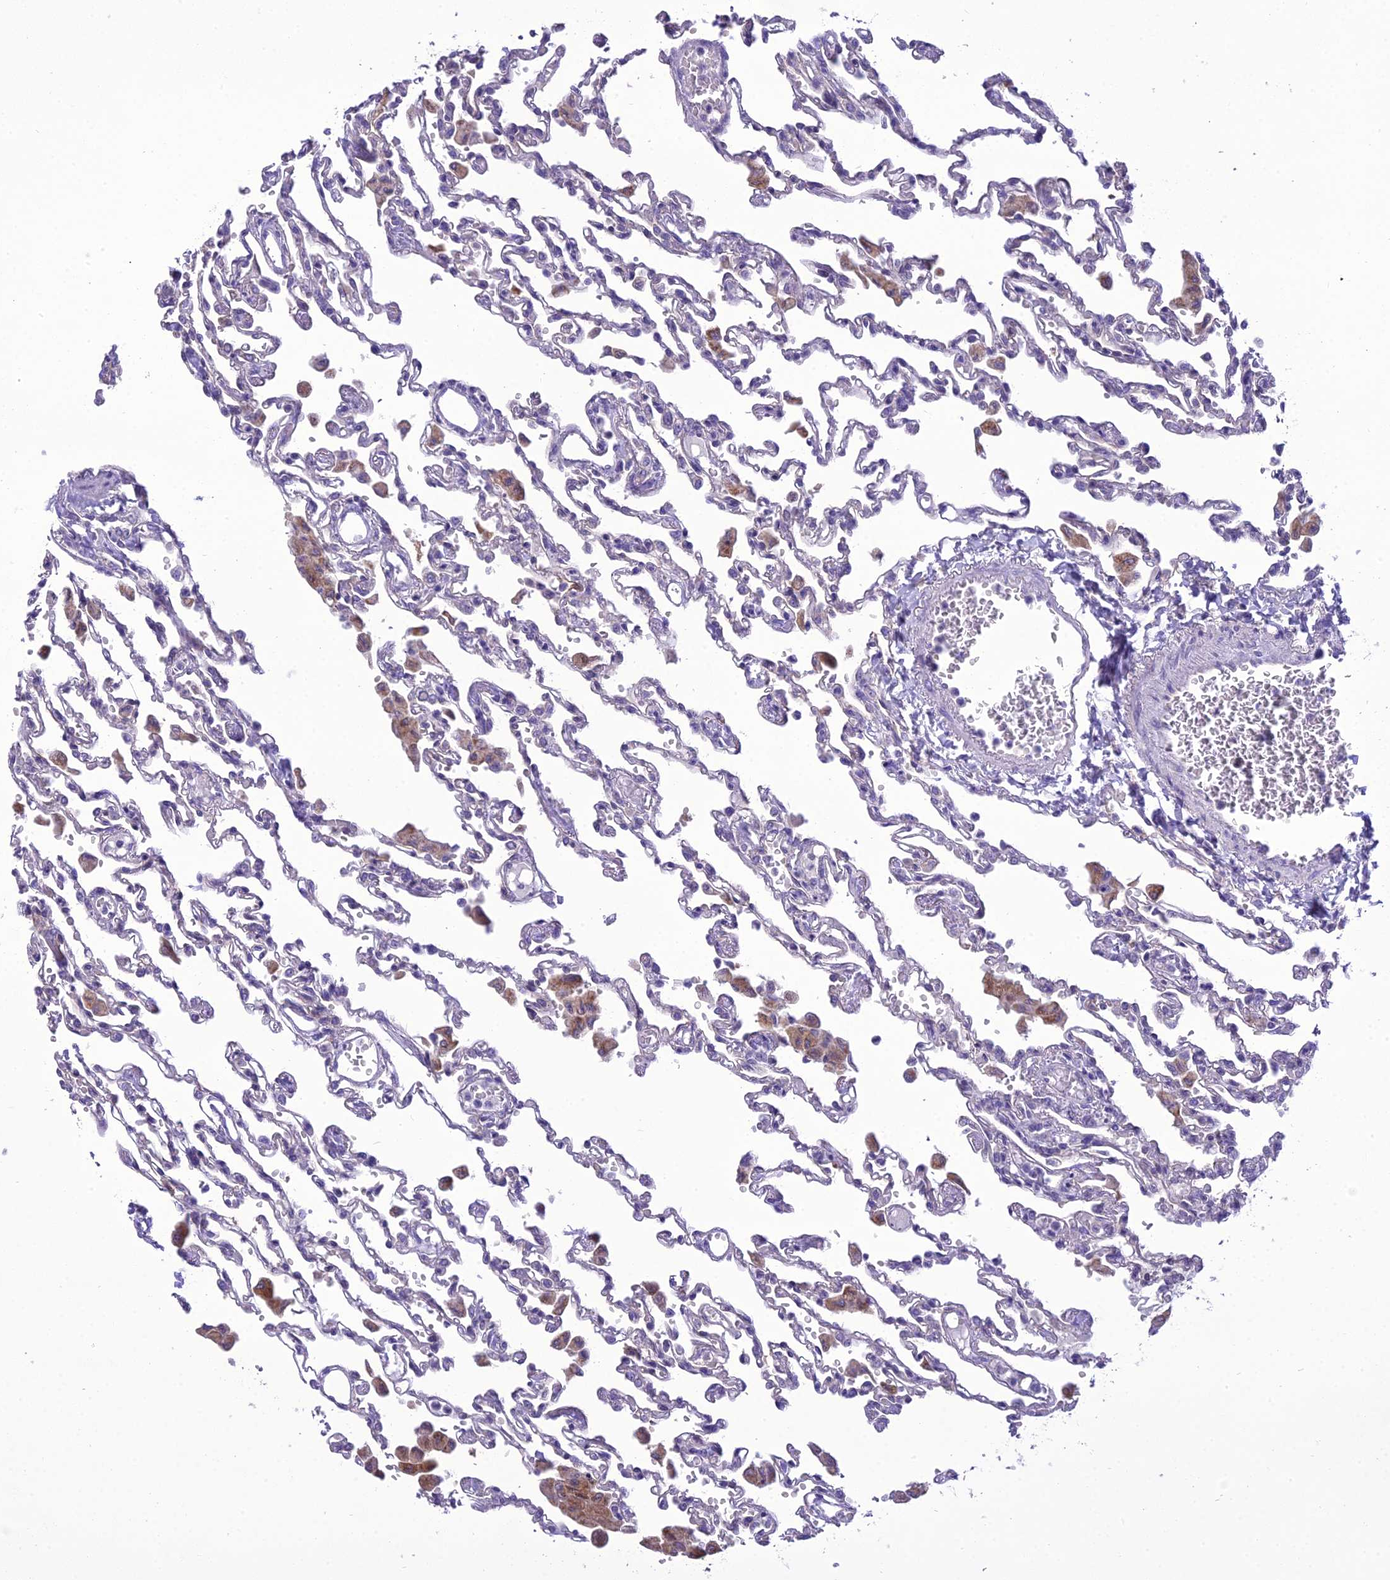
{"staining": {"intensity": "negative", "quantity": "none", "location": "none"}, "tissue": "lung", "cell_type": "Alveolar cells", "image_type": "normal", "snomed": [{"axis": "morphology", "description": "Normal tissue, NOS"}, {"axis": "topography", "description": "Bronchus"}, {"axis": "topography", "description": "Lung"}], "caption": "Immunohistochemistry of unremarkable lung shows no staining in alveolar cells. The staining is performed using DAB (3,3'-diaminobenzidine) brown chromogen with nuclei counter-stained in using hematoxylin.", "gene": "SCRT1", "patient": {"sex": "female", "age": 49}}